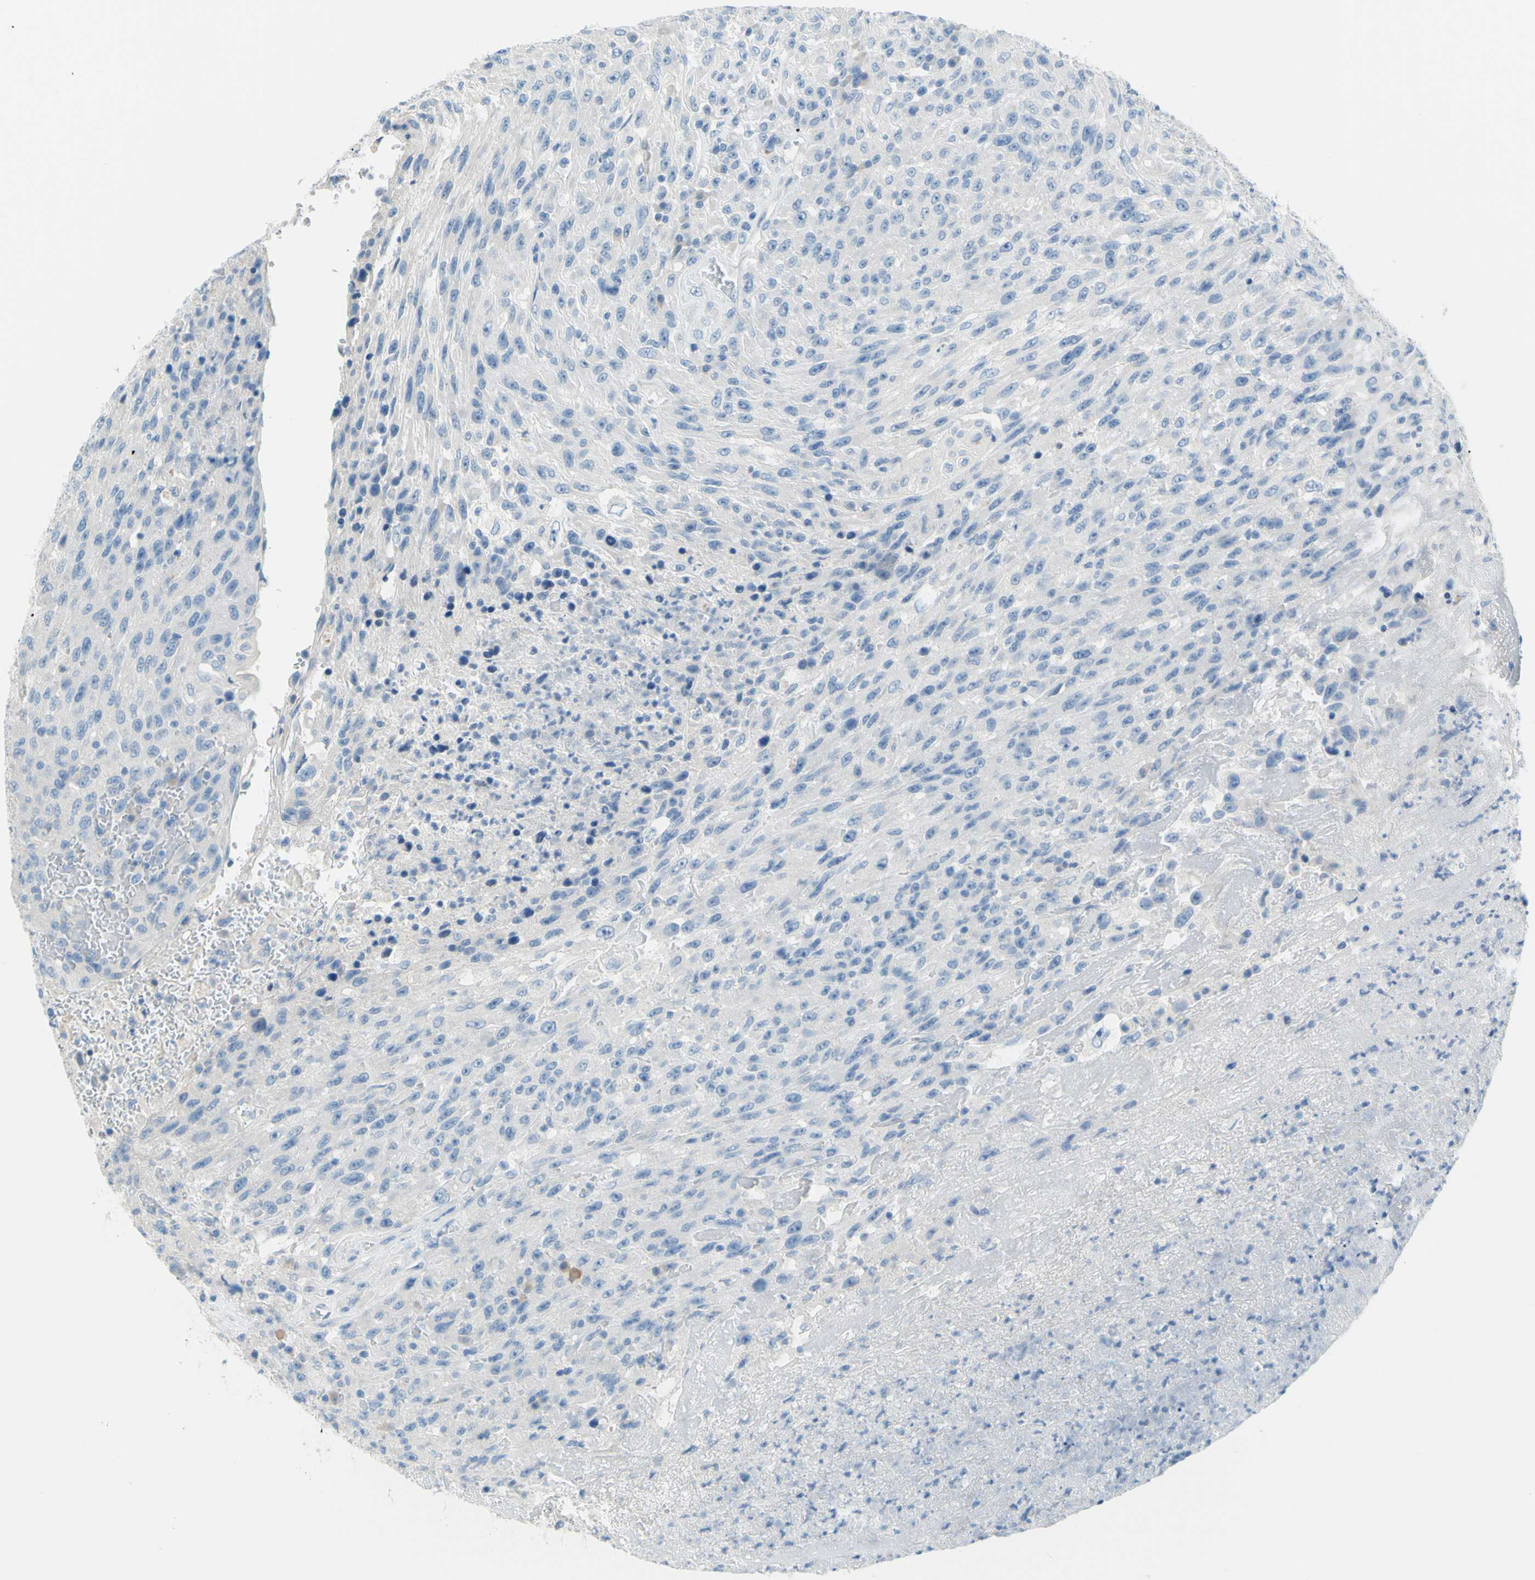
{"staining": {"intensity": "negative", "quantity": "none", "location": "none"}, "tissue": "urothelial cancer", "cell_type": "Tumor cells", "image_type": "cancer", "snomed": [{"axis": "morphology", "description": "Urothelial carcinoma, High grade"}, {"axis": "topography", "description": "Urinary bladder"}], "caption": "The micrograph demonstrates no staining of tumor cells in urothelial cancer.", "gene": "SLC1A2", "patient": {"sex": "male", "age": 66}}